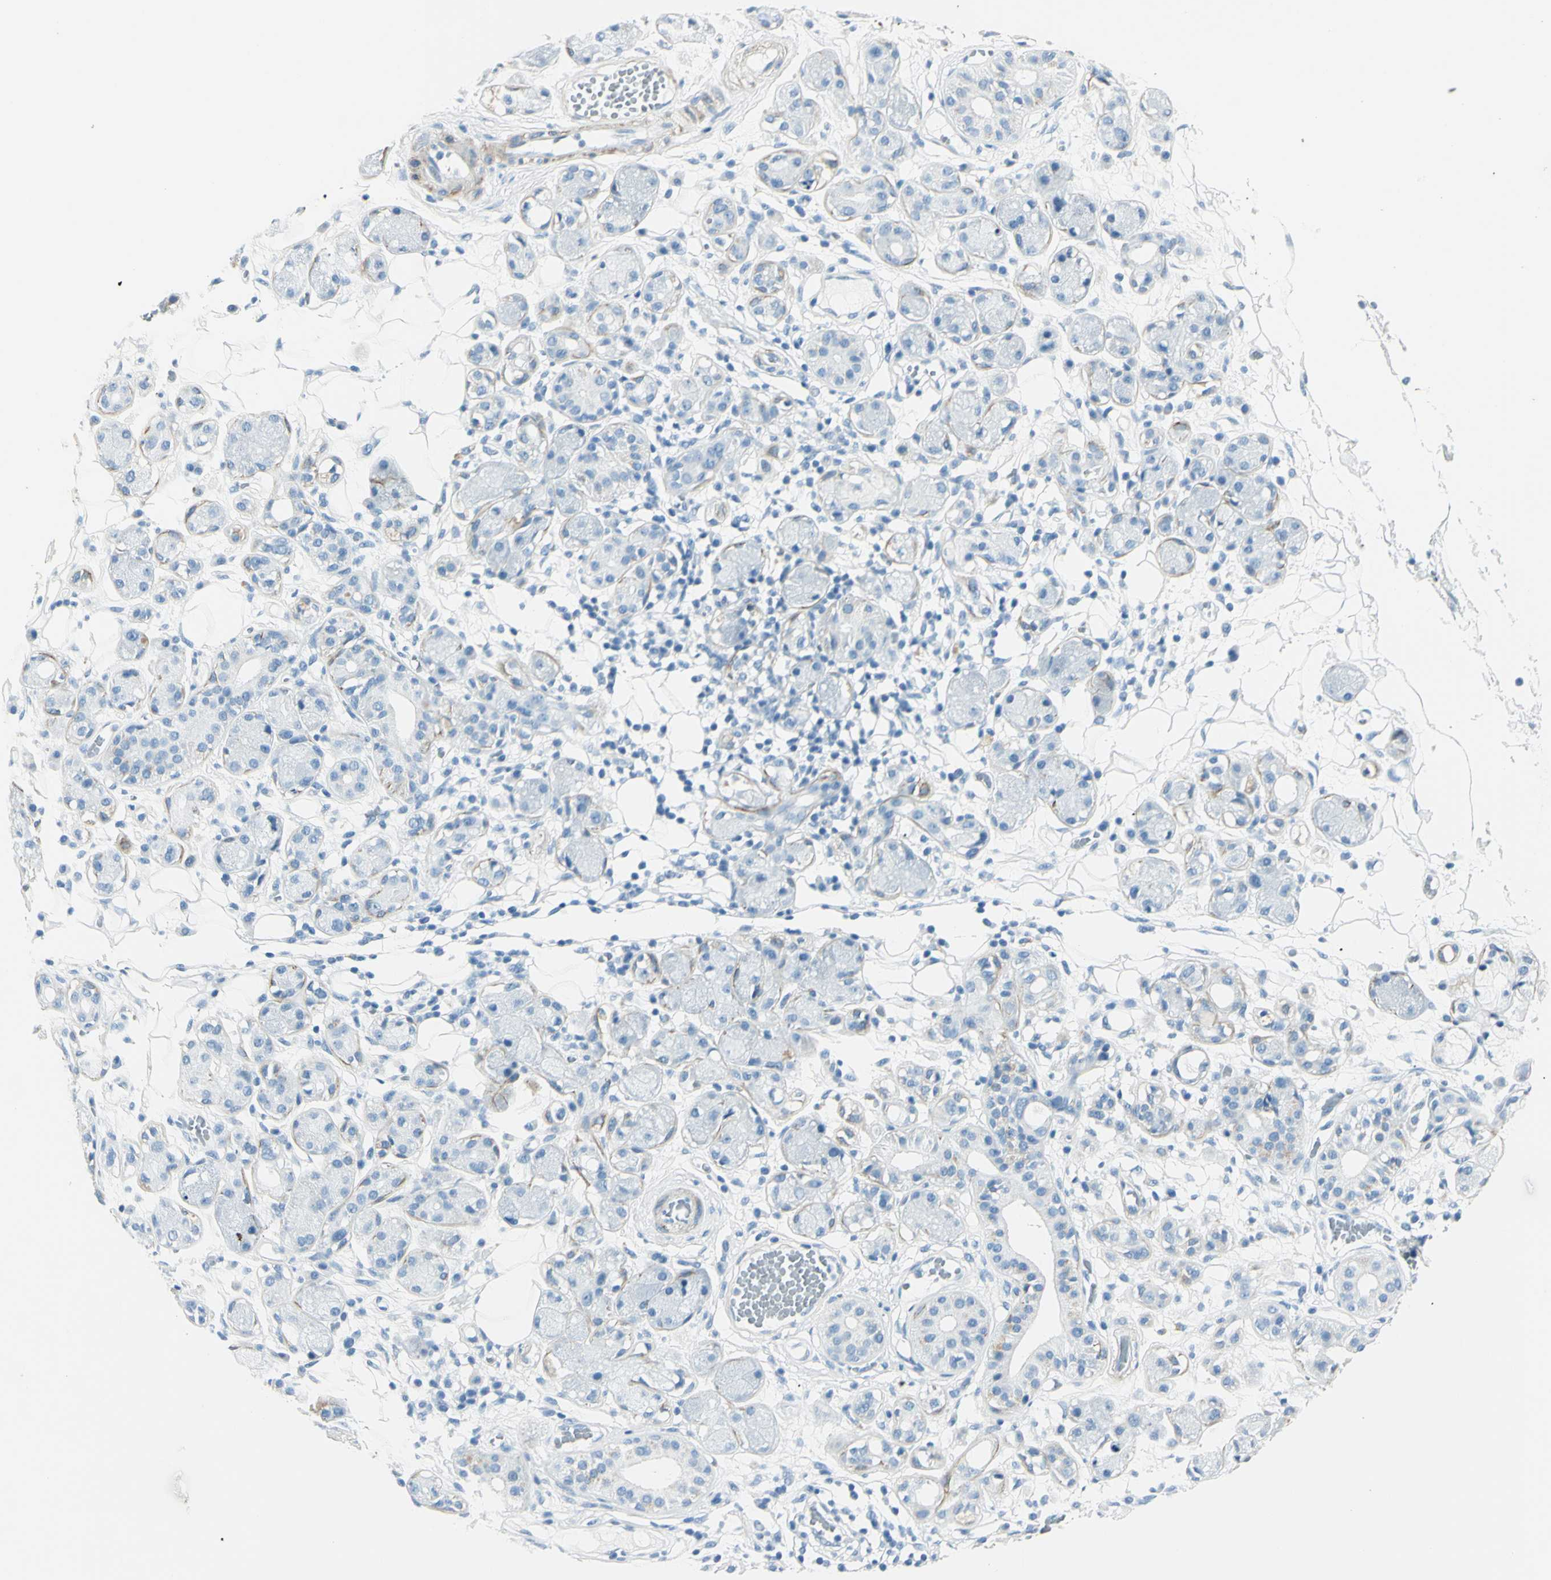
{"staining": {"intensity": "negative", "quantity": "none", "location": "none"}, "tissue": "adipose tissue", "cell_type": "Adipocytes", "image_type": "normal", "snomed": [{"axis": "morphology", "description": "Normal tissue, NOS"}, {"axis": "morphology", "description": "Inflammation, NOS"}, {"axis": "topography", "description": "Vascular tissue"}, {"axis": "topography", "description": "Salivary gland"}], "caption": "Image shows no significant protein expression in adipocytes of benign adipose tissue.", "gene": "CDH15", "patient": {"sex": "female", "age": 75}}